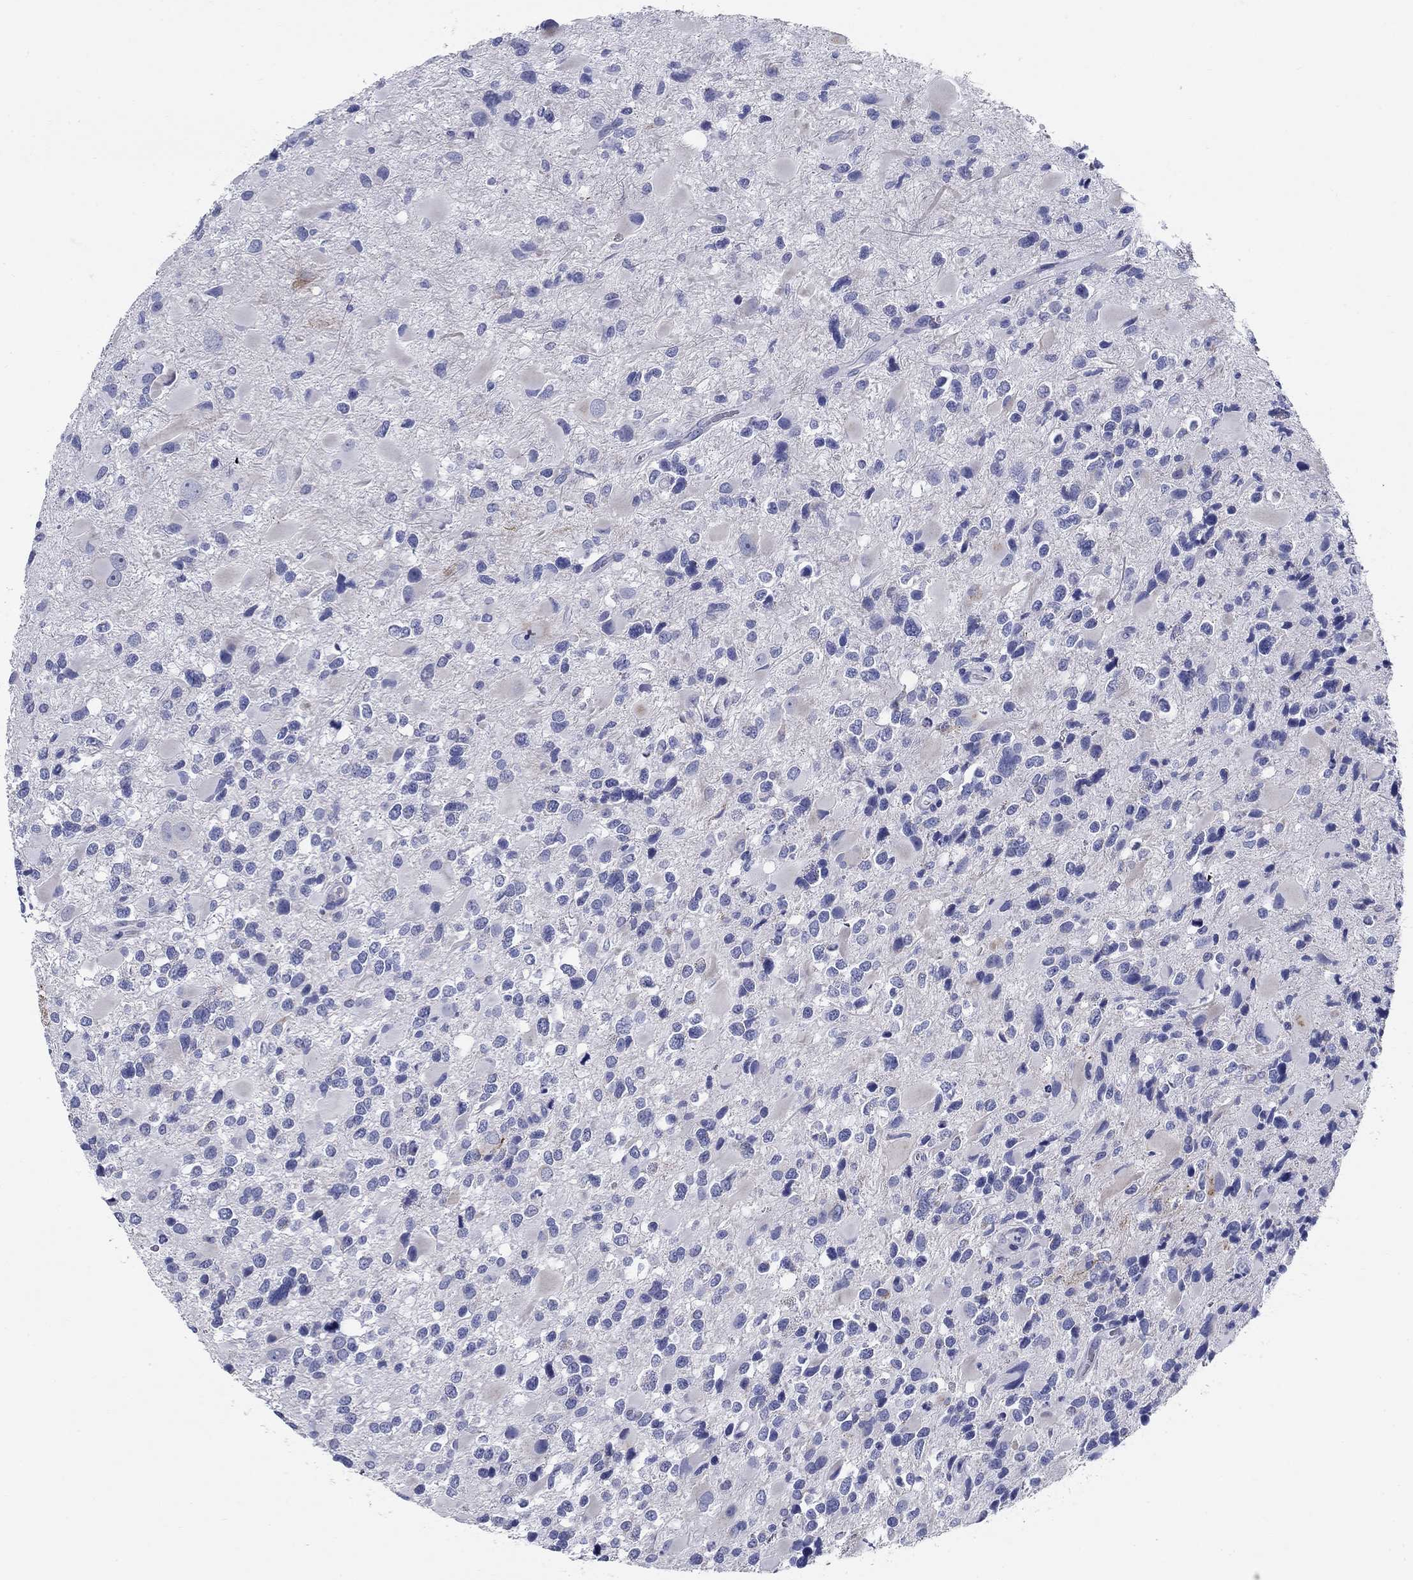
{"staining": {"intensity": "negative", "quantity": "none", "location": "none"}, "tissue": "glioma", "cell_type": "Tumor cells", "image_type": "cancer", "snomed": [{"axis": "morphology", "description": "Glioma, malignant, Low grade"}, {"axis": "topography", "description": "Brain"}], "caption": "An immunohistochemistry image of glioma is shown. There is no staining in tumor cells of glioma.", "gene": "UPB1", "patient": {"sex": "female", "age": 32}}